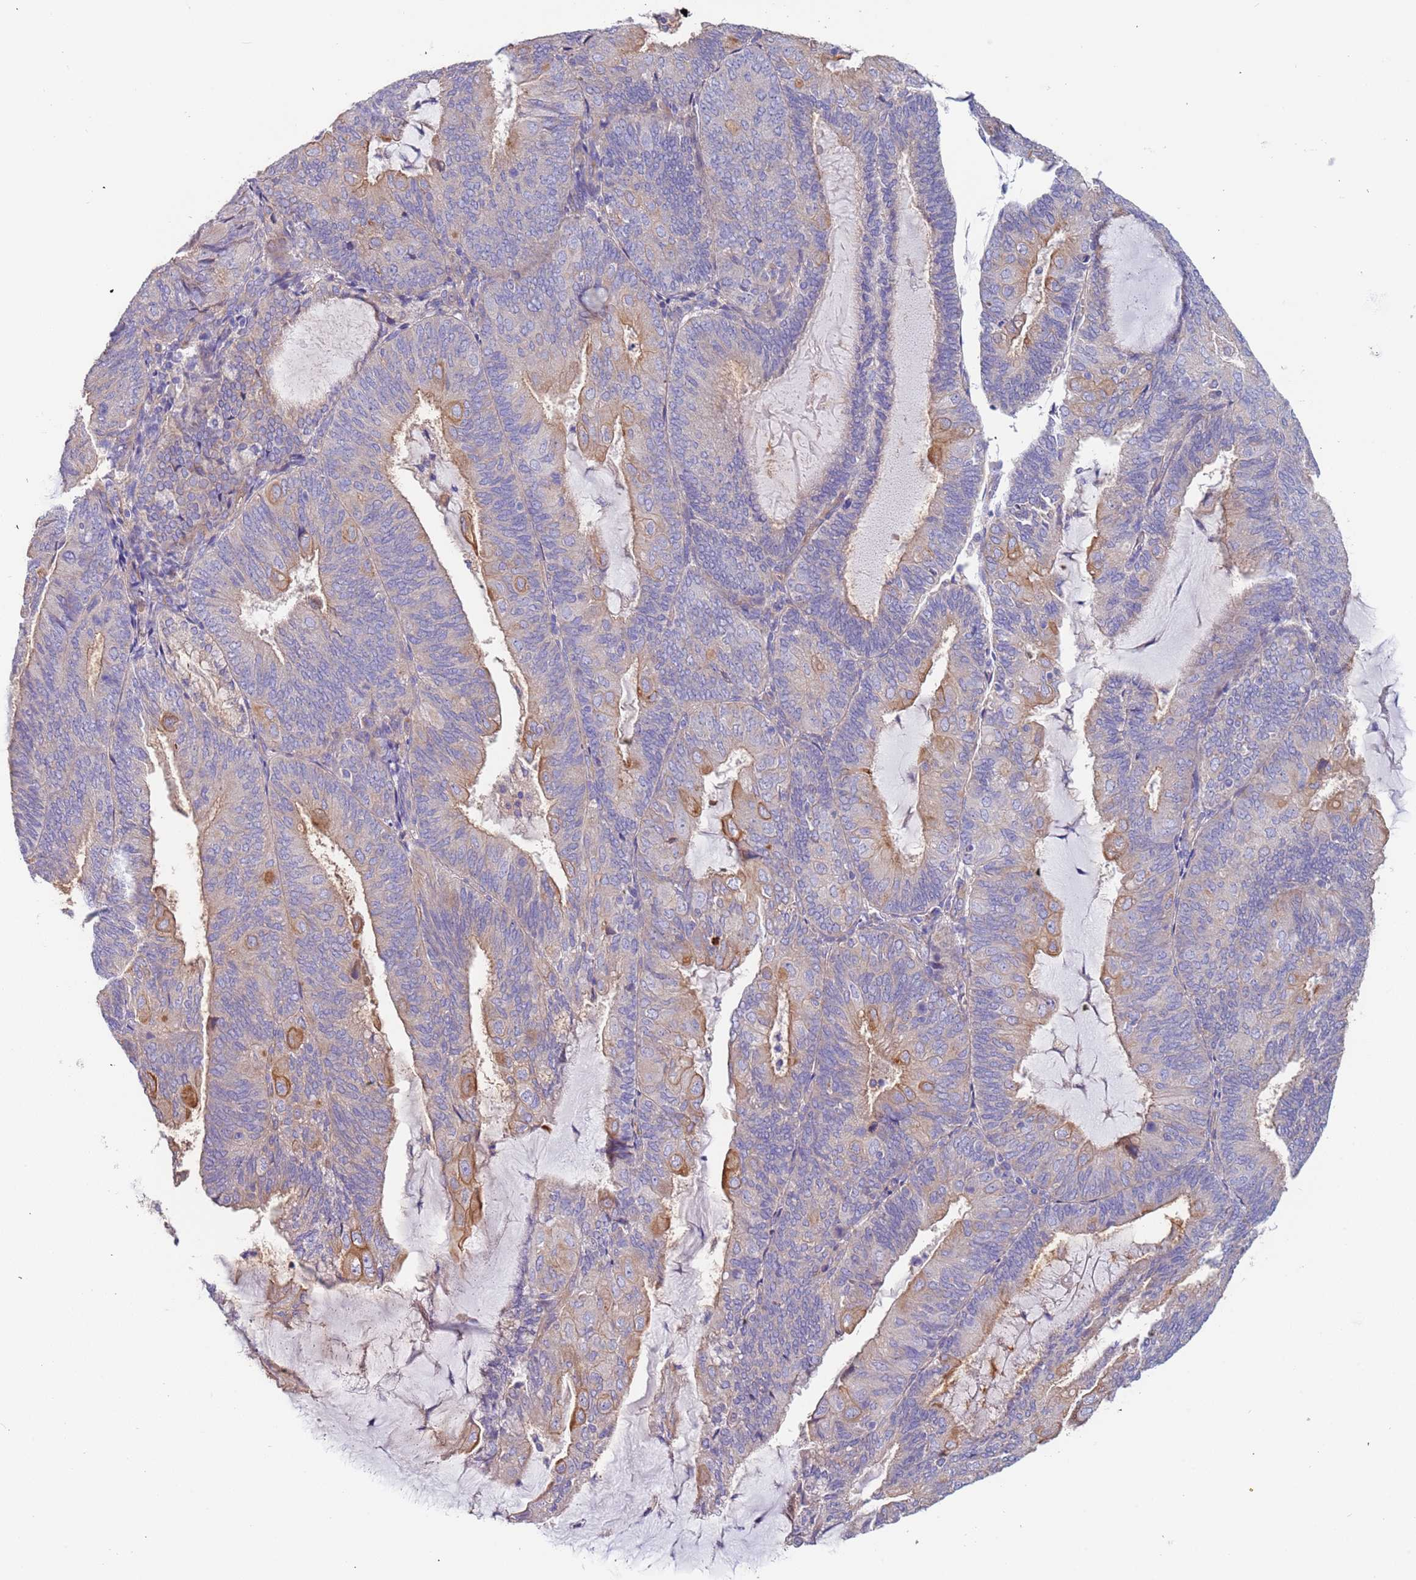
{"staining": {"intensity": "moderate", "quantity": "<25%", "location": "cytoplasmic/membranous"}, "tissue": "endometrial cancer", "cell_type": "Tumor cells", "image_type": "cancer", "snomed": [{"axis": "morphology", "description": "Adenocarcinoma, NOS"}, {"axis": "topography", "description": "Endometrium"}], "caption": "This image shows endometrial adenocarcinoma stained with immunohistochemistry to label a protein in brown. The cytoplasmic/membranous of tumor cells show moderate positivity for the protein. Nuclei are counter-stained blue.", "gene": "LAMB4", "patient": {"sex": "female", "age": 81}}